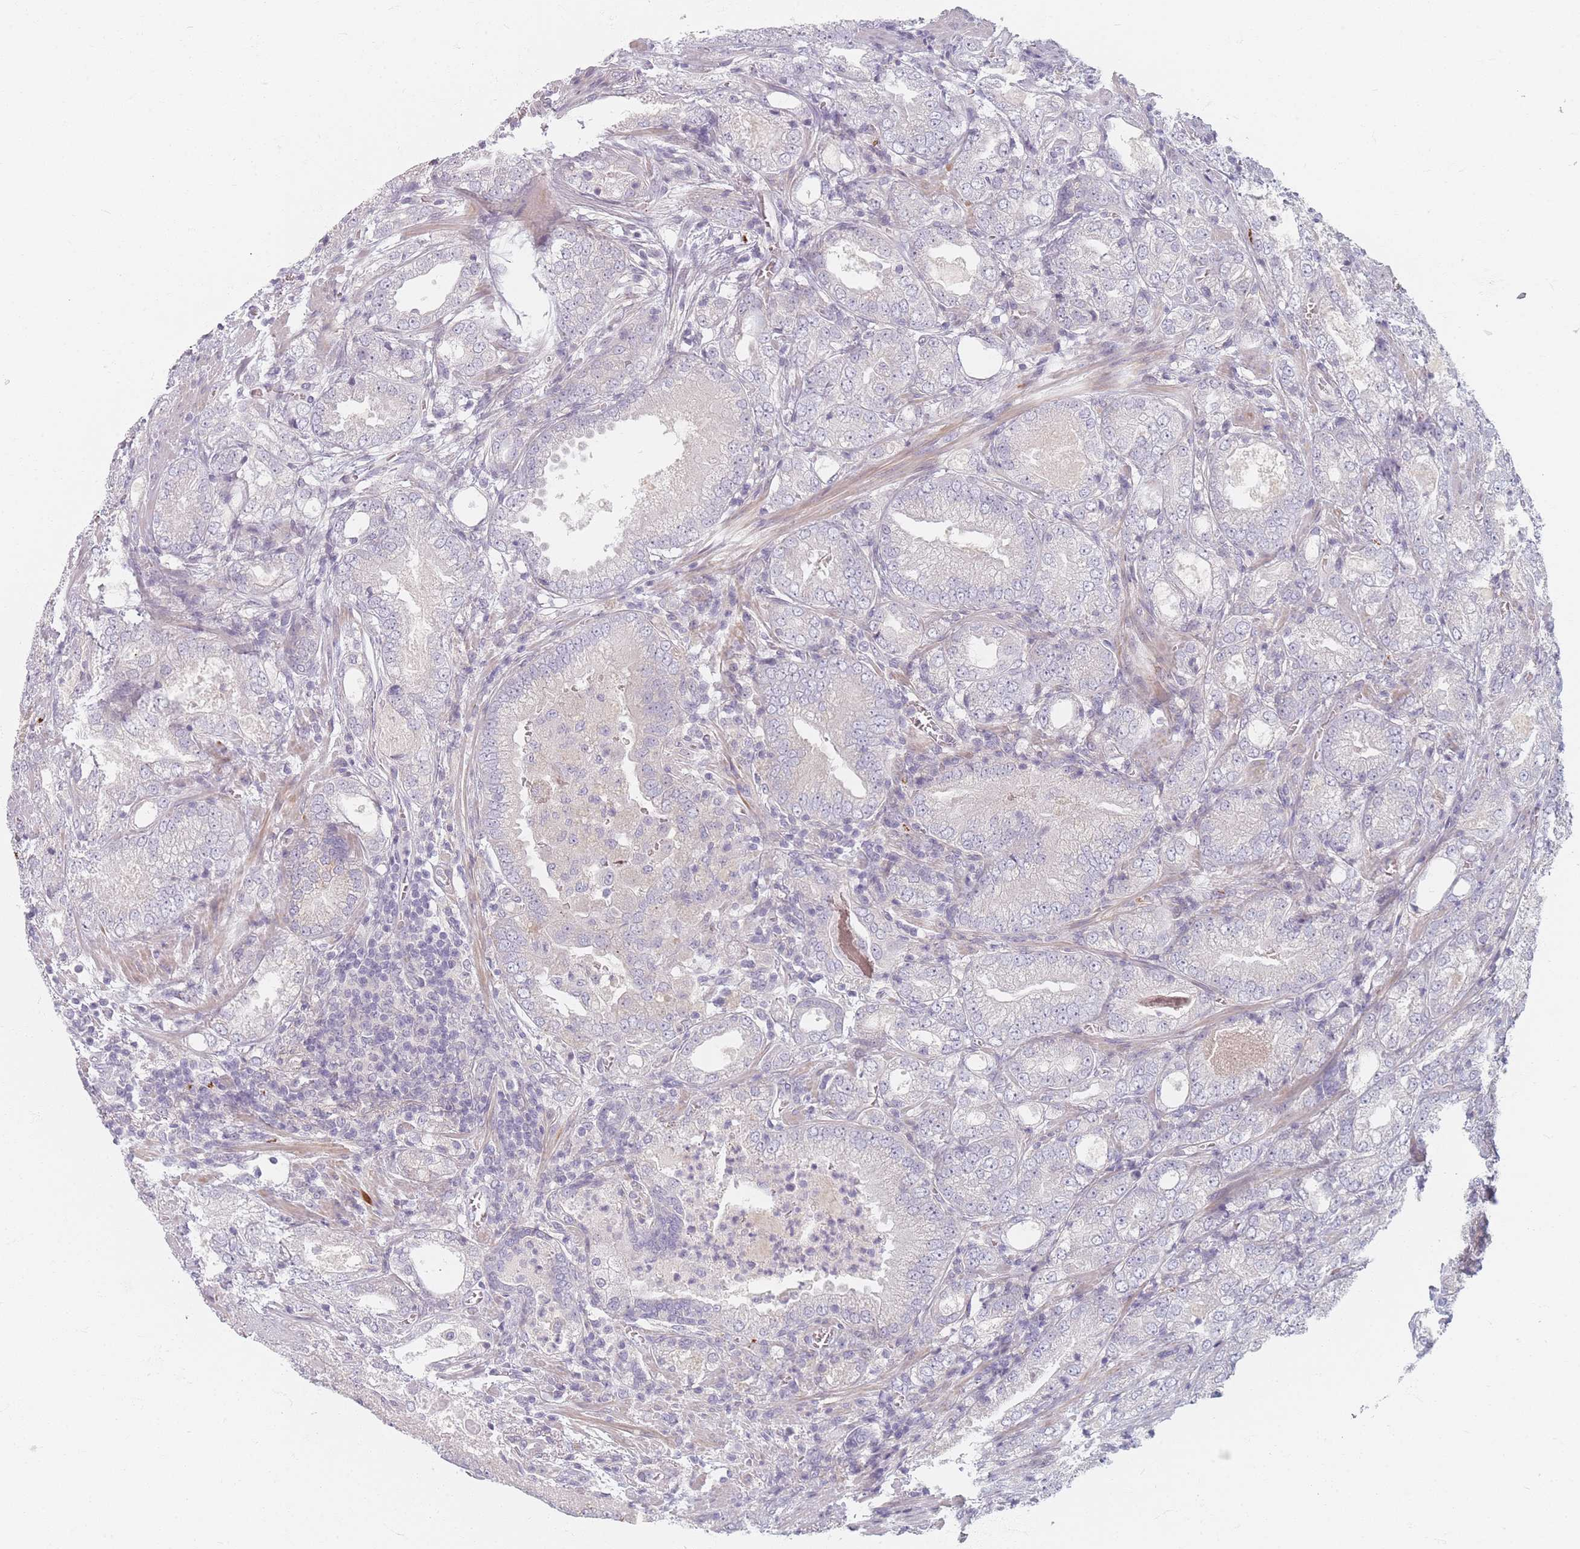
{"staining": {"intensity": "negative", "quantity": "none", "location": "none"}, "tissue": "prostate cancer", "cell_type": "Tumor cells", "image_type": "cancer", "snomed": [{"axis": "morphology", "description": "Adenocarcinoma, High grade"}, {"axis": "topography", "description": "Prostate"}], "caption": "Human prostate adenocarcinoma (high-grade) stained for a protein using IHC exhibits no staining in tumor cells.", "gene": "TMOD1", "patient": {"sex": "male", "age": 63}}